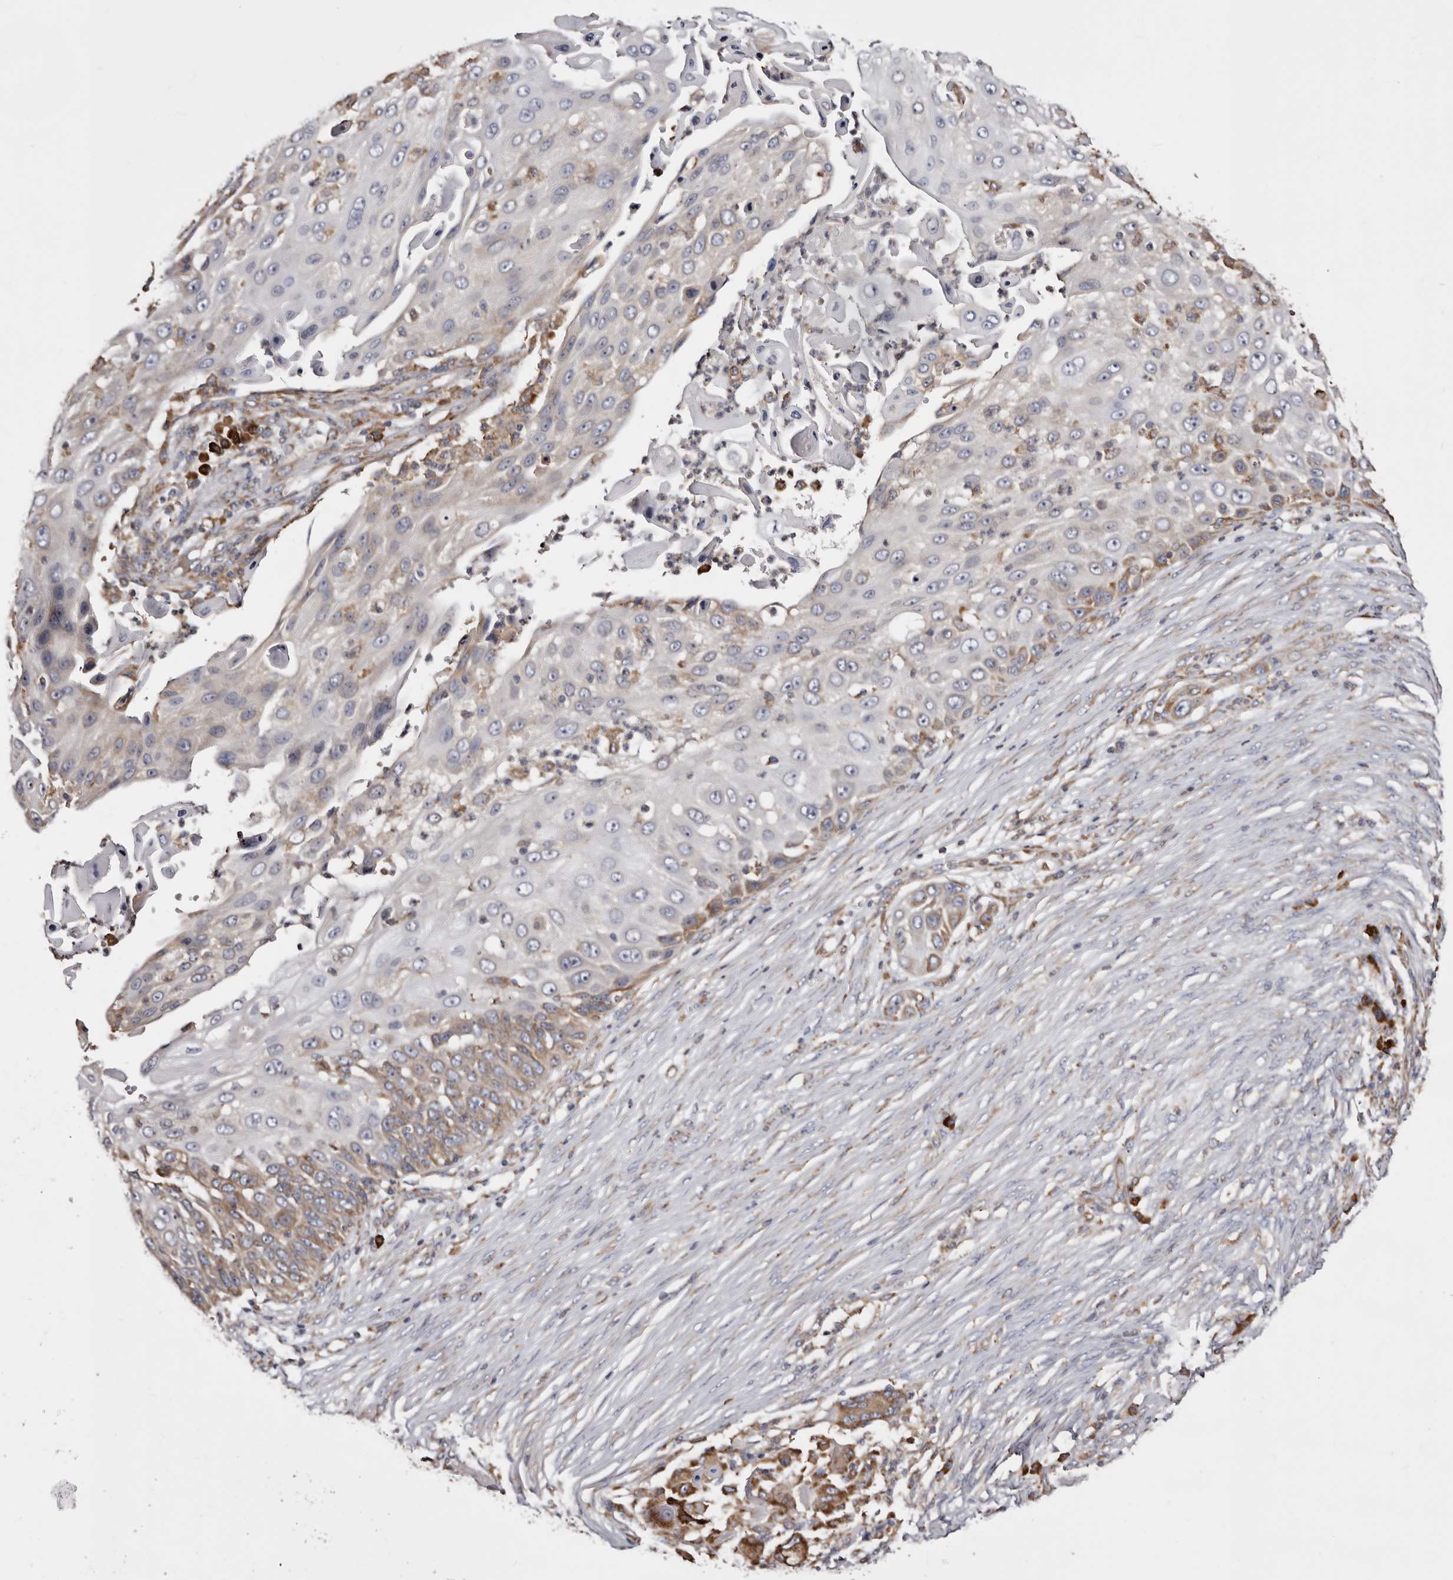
{"staining": {"intensity": "moderate", "quantity": "25%-75%", "location": "cytoplasmic/membranous"}, "tissue": "skin cancer", "cell_type": "Tumor cells", "image_type": "cancer", "snomed": [{"axis": "morphology", "description": "Squamous cell carcinoma, NOS"}, {"axis": "topography", "description": "Skin"}], "caption": "A photomicrograph of human skin squamous cell carcinoma stained for a protein displays moderate cytoplasmic/membranous brown staining in tumor cells.", "gene": "ACBD6", "patient": {"sex": "female", "age": 44}}